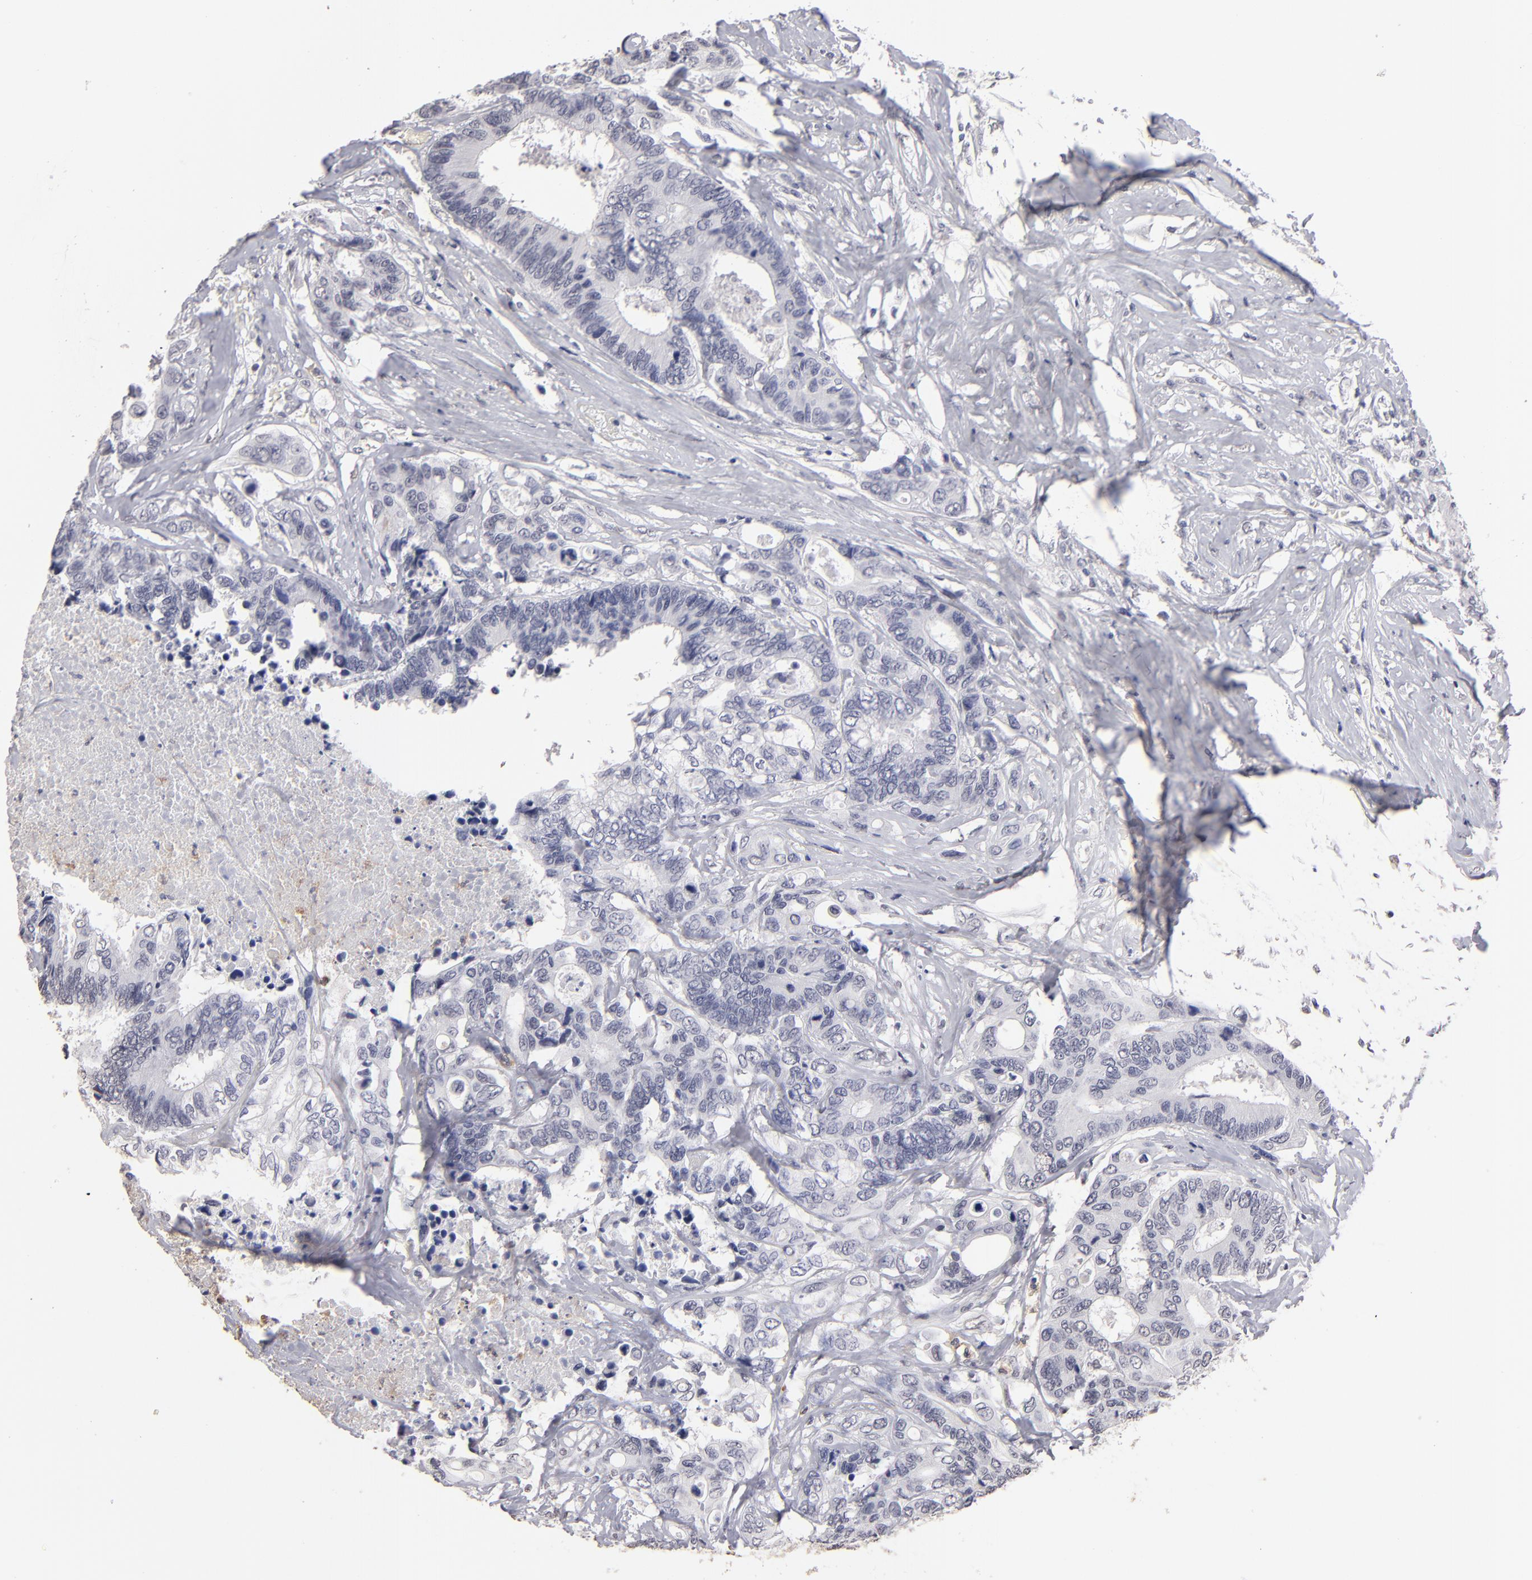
{"staining": {"intensity": "negative", "quantity": "none", "location": "none"}, "tissue": "colorectal cancer", "cell_type": "Tumor cells", "image_type": "cancer", "snomed": [{"axis": "morphology", "description": "Adenocarcinoma, NOS"}, {"axis": "topography", "description": "Rectum"}], "caption": "The image displays no significant expression in tumor cells of adenocarcinoma (colorectal).", "gene": "MGAM", "patient": {"sex": "male", "age": 55}}